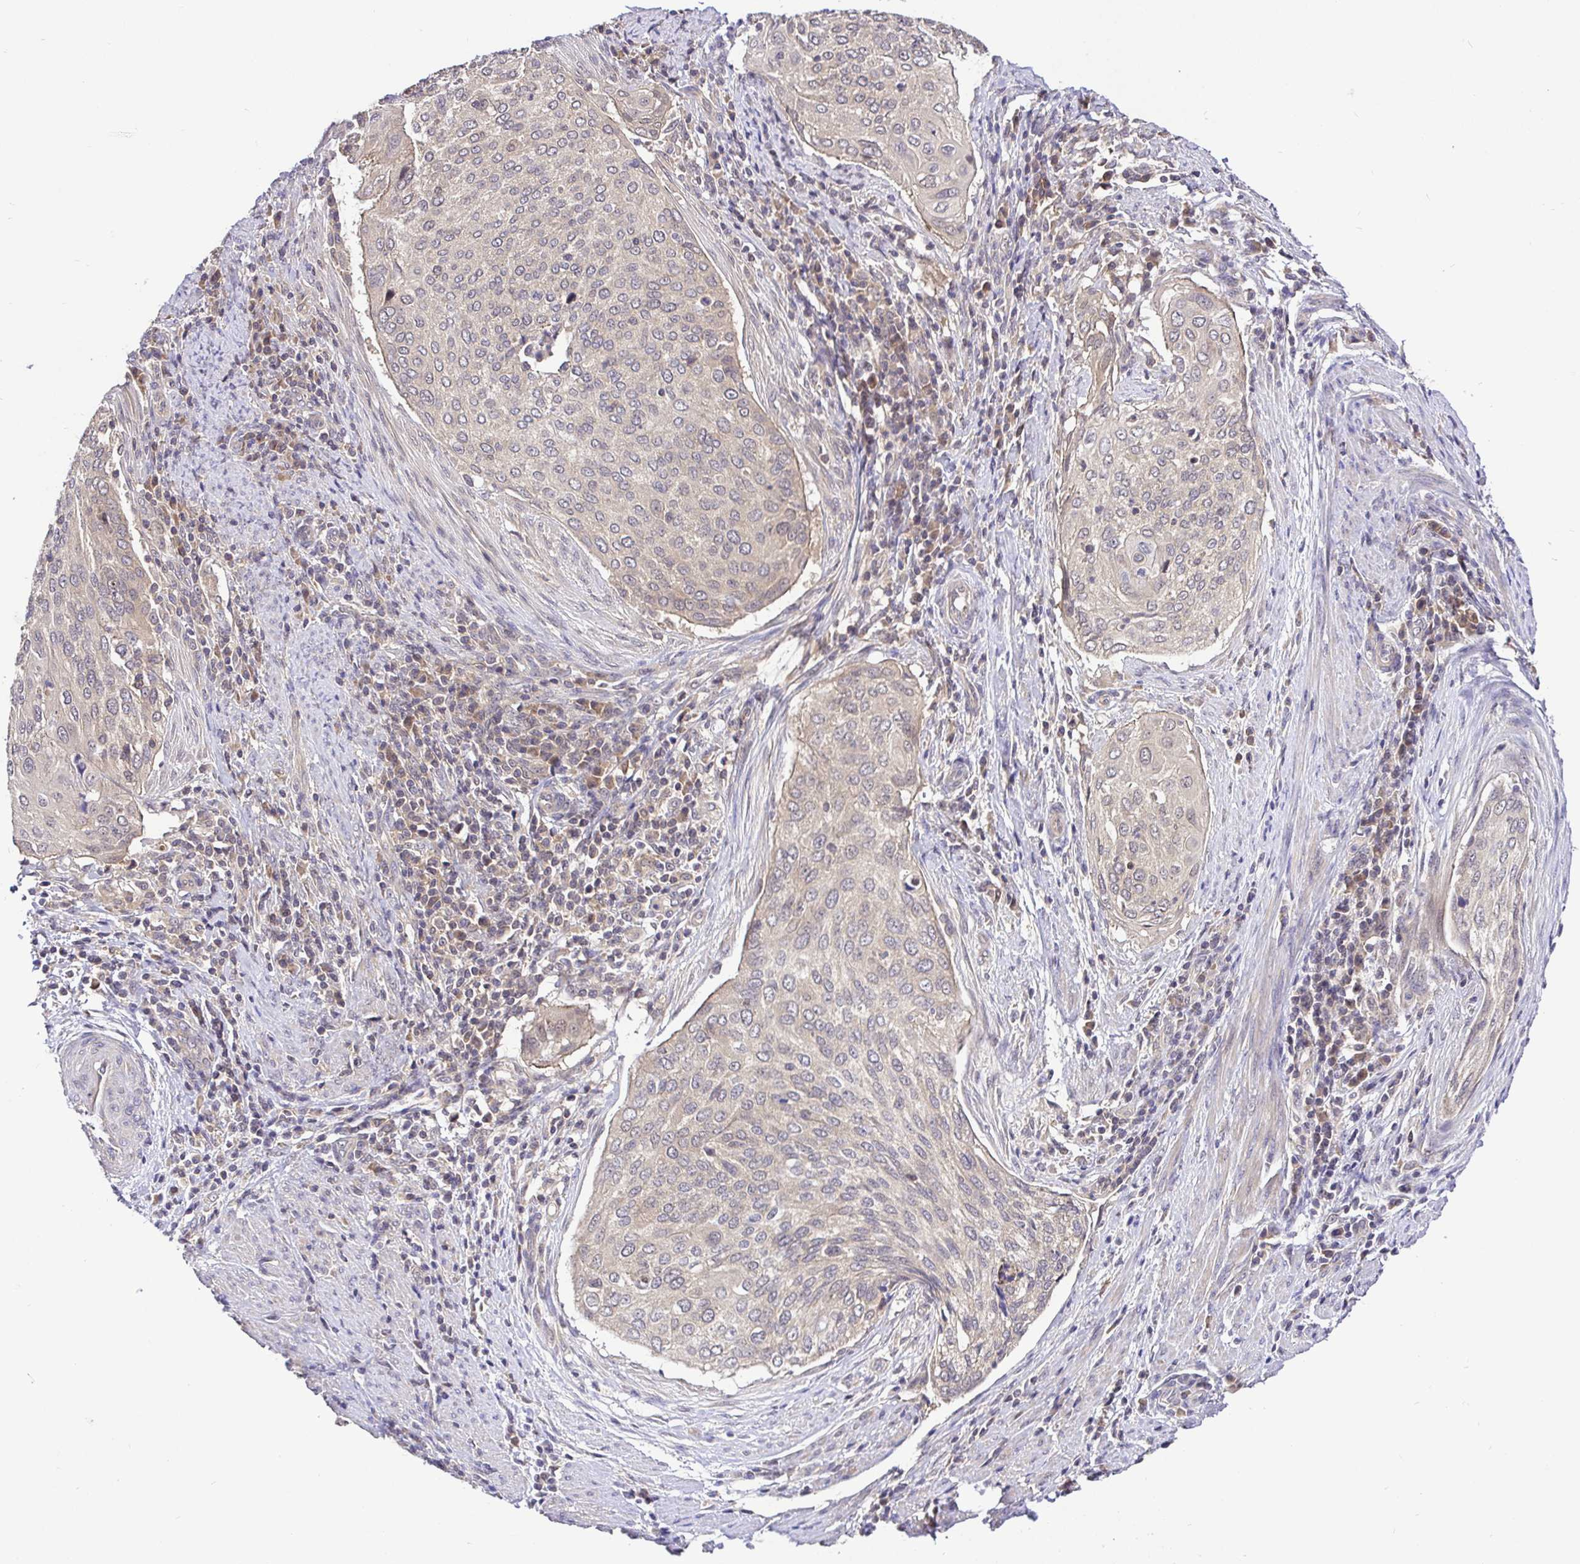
{"staining": {"intensity": "moderate", "quantity": "25%-75%", "location": "cytoplasmic/membranous"}, "tissue": "cervical cancer", "cell_type": "Tumor cells", "image_type": "cancer", "snomed": [{"axis": "morphology", "description": "Squamous cell carcinoma, NOS"}, {"axis": "topography", "description": "Cervix"}], "caption": "Squamous cell carcinoma (cervical) stained with a brown dye reveals moderate cytoplasmic/membranous positive staining in about 25%-75% of tumor cells.", "gene": "UBE2M", "patient": {"sex": "female", "age": 38}}